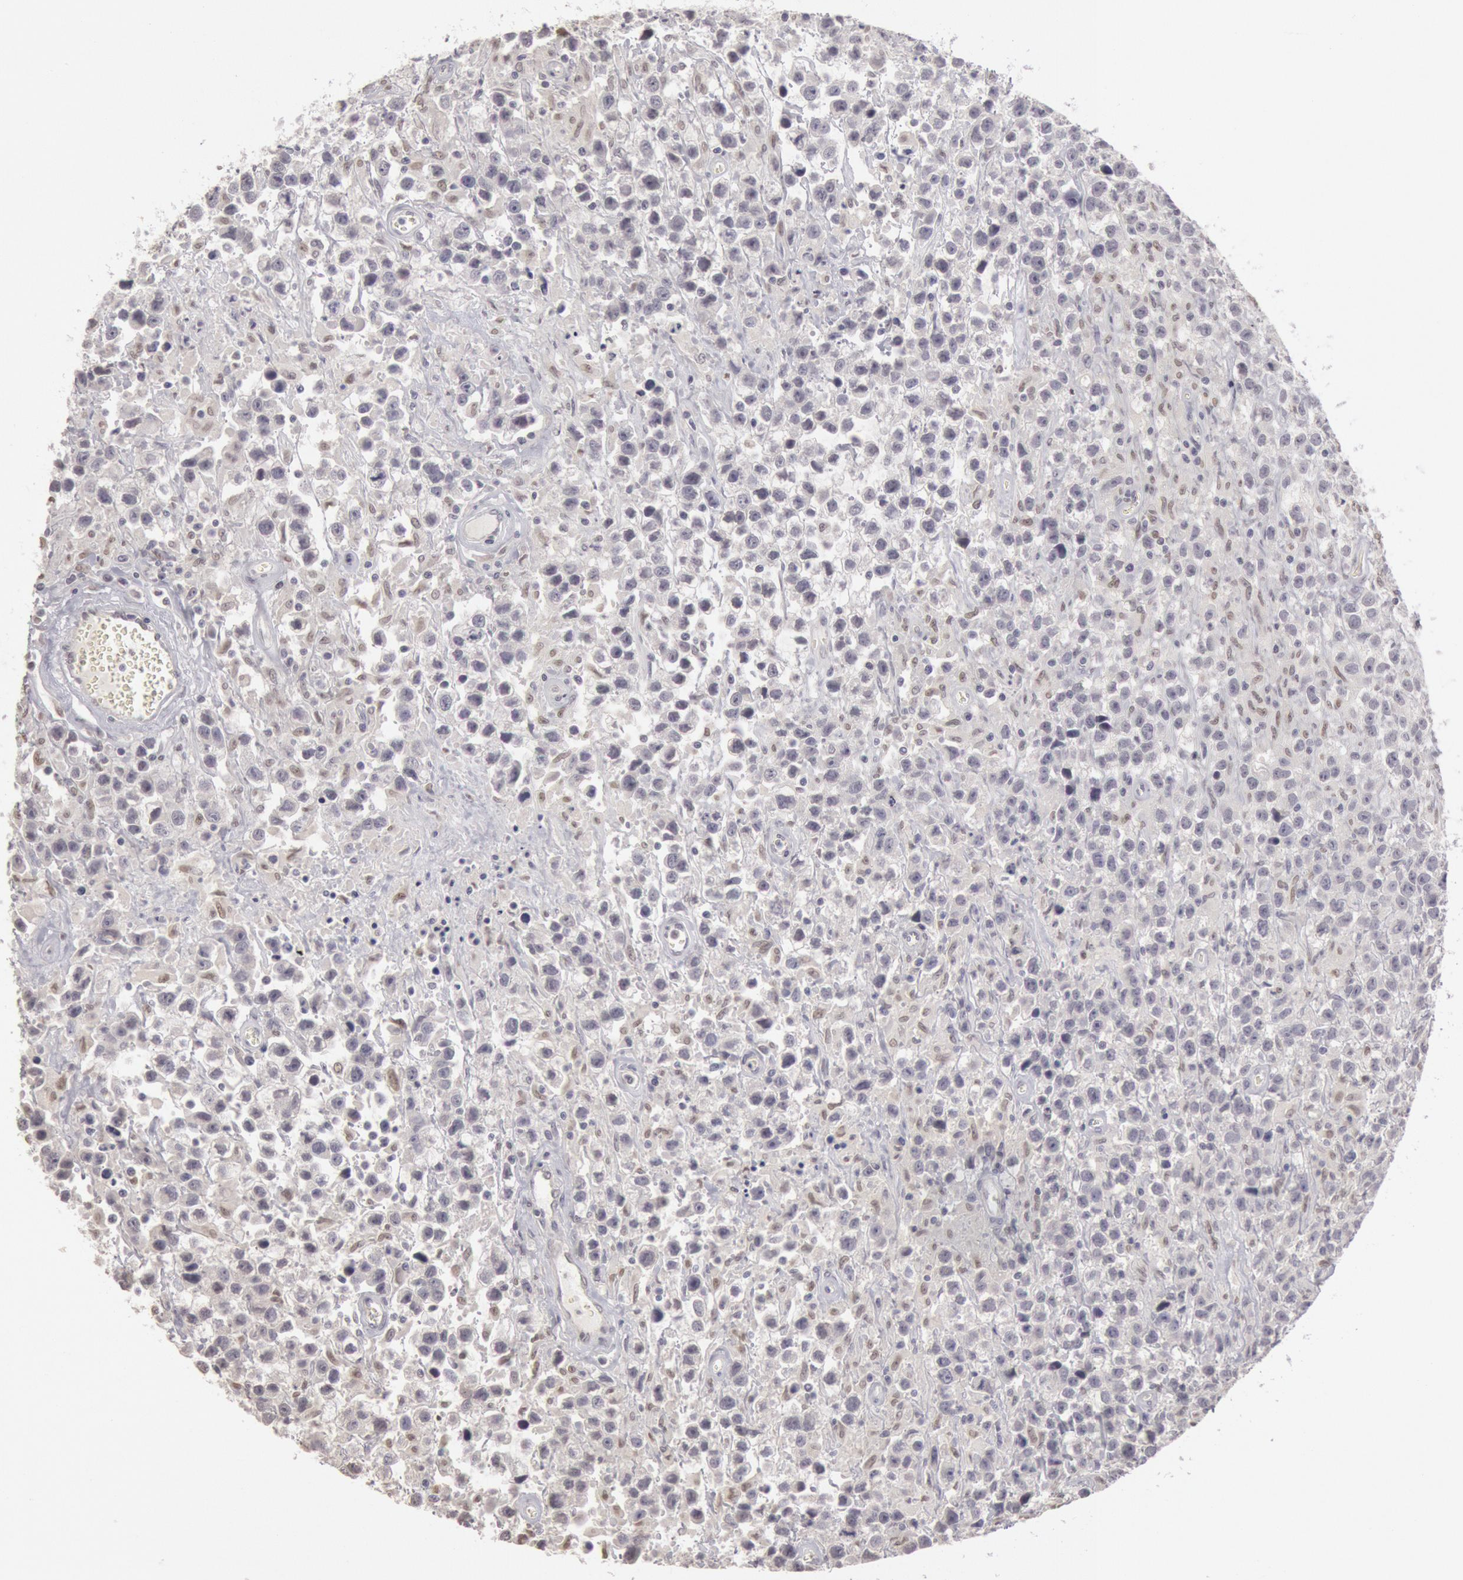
{"staining": {"intensity": "negative", "quantity": "none", "location": "none"}, "tissue": "testis cancer", "cell_type": "Tumor cells", "image_type": "cancer", "snomed": [{"axis": "morphology", "description": "Seminoma, NOS"}, {"axis": "topography", "description": "Testis"}], "caption": "Human testis seminoma stained for a protein using IHC exhibits no expression in tumor cells.", "gene": "RIMBP3C", "patient": {"sex": "male", "age": 43}}